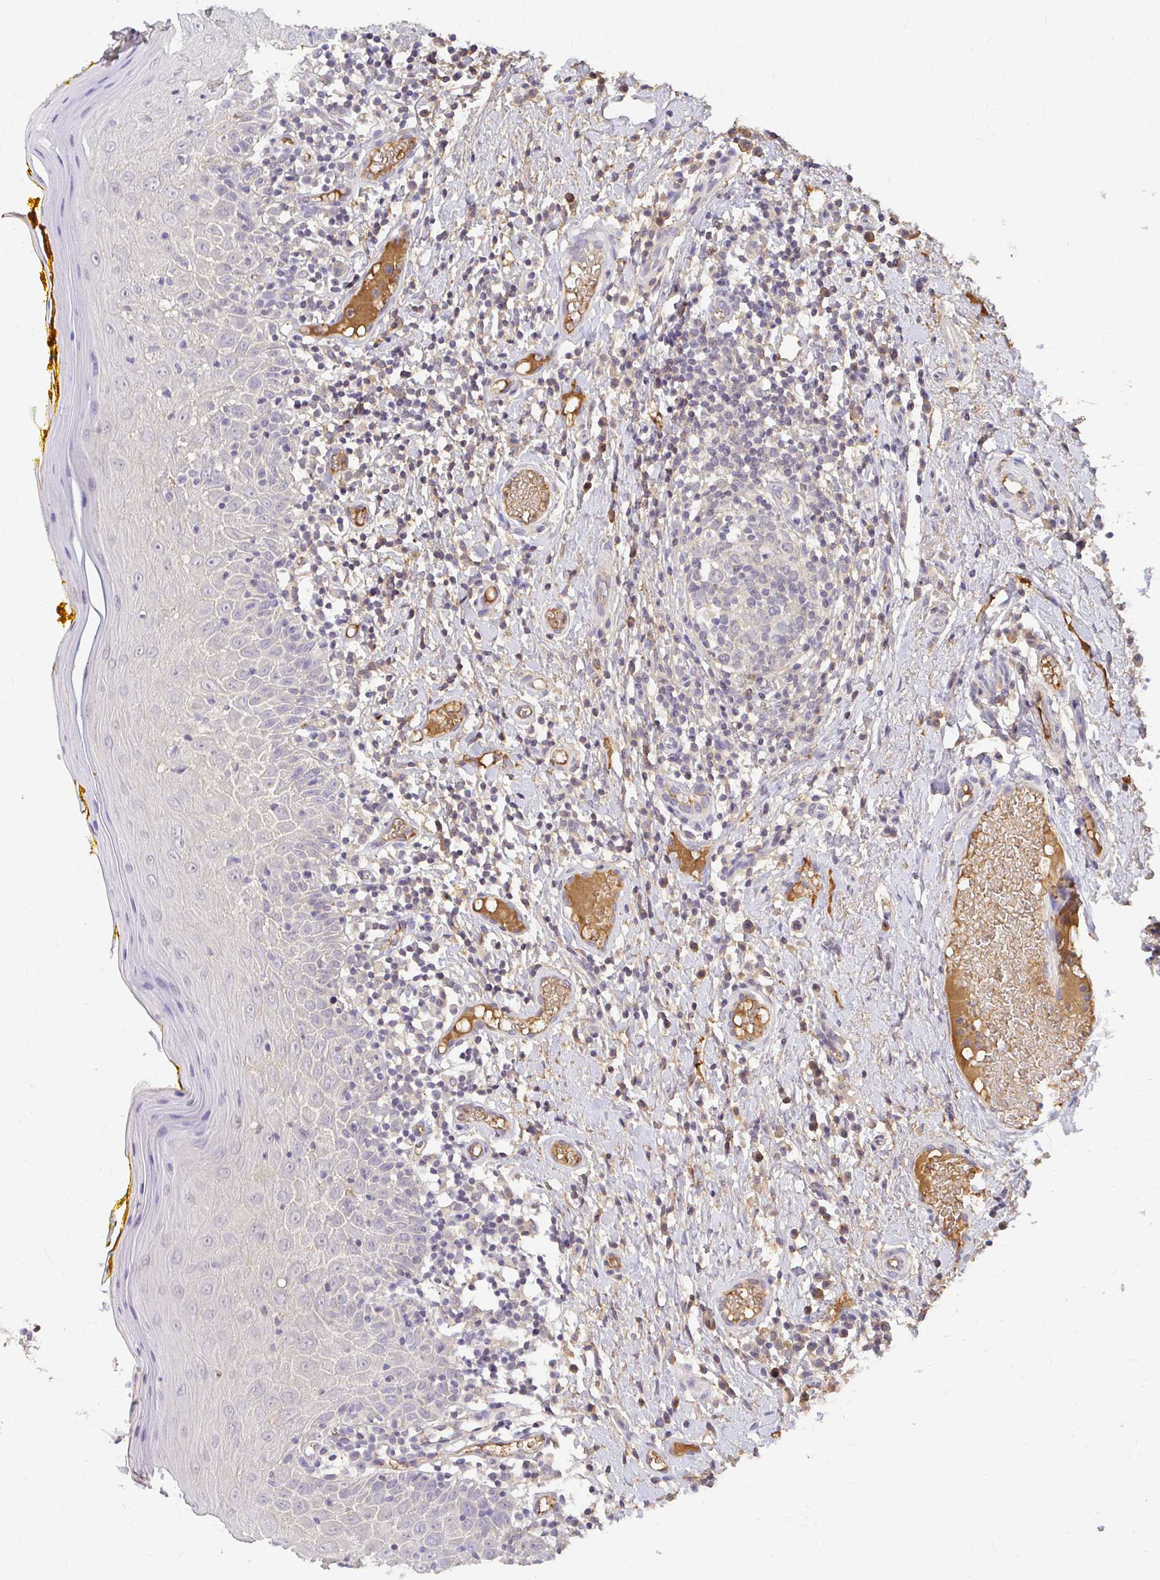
{"staining": {"intensity": "negative", "quantity": "none", "location": "none"}, "tissue": "oral mucosa", "cell_type": "Squamous epithelial cells", "image_type": "normal", "snomed": [{"axis": "morphology", "description": "Normal tissue, NOS"}, {"axis": "topography", "description": "Oral tissue"}, {"axis": "topography", "description": "Tounge, NOS"}], "caption": "This is a photomicrograph of IHC staining of unremarkable oral mucosa, which shows no staining in squamous epithelial cells.", "gene": "LOXL4", "patient": {"sex": "female", "age": 58}}